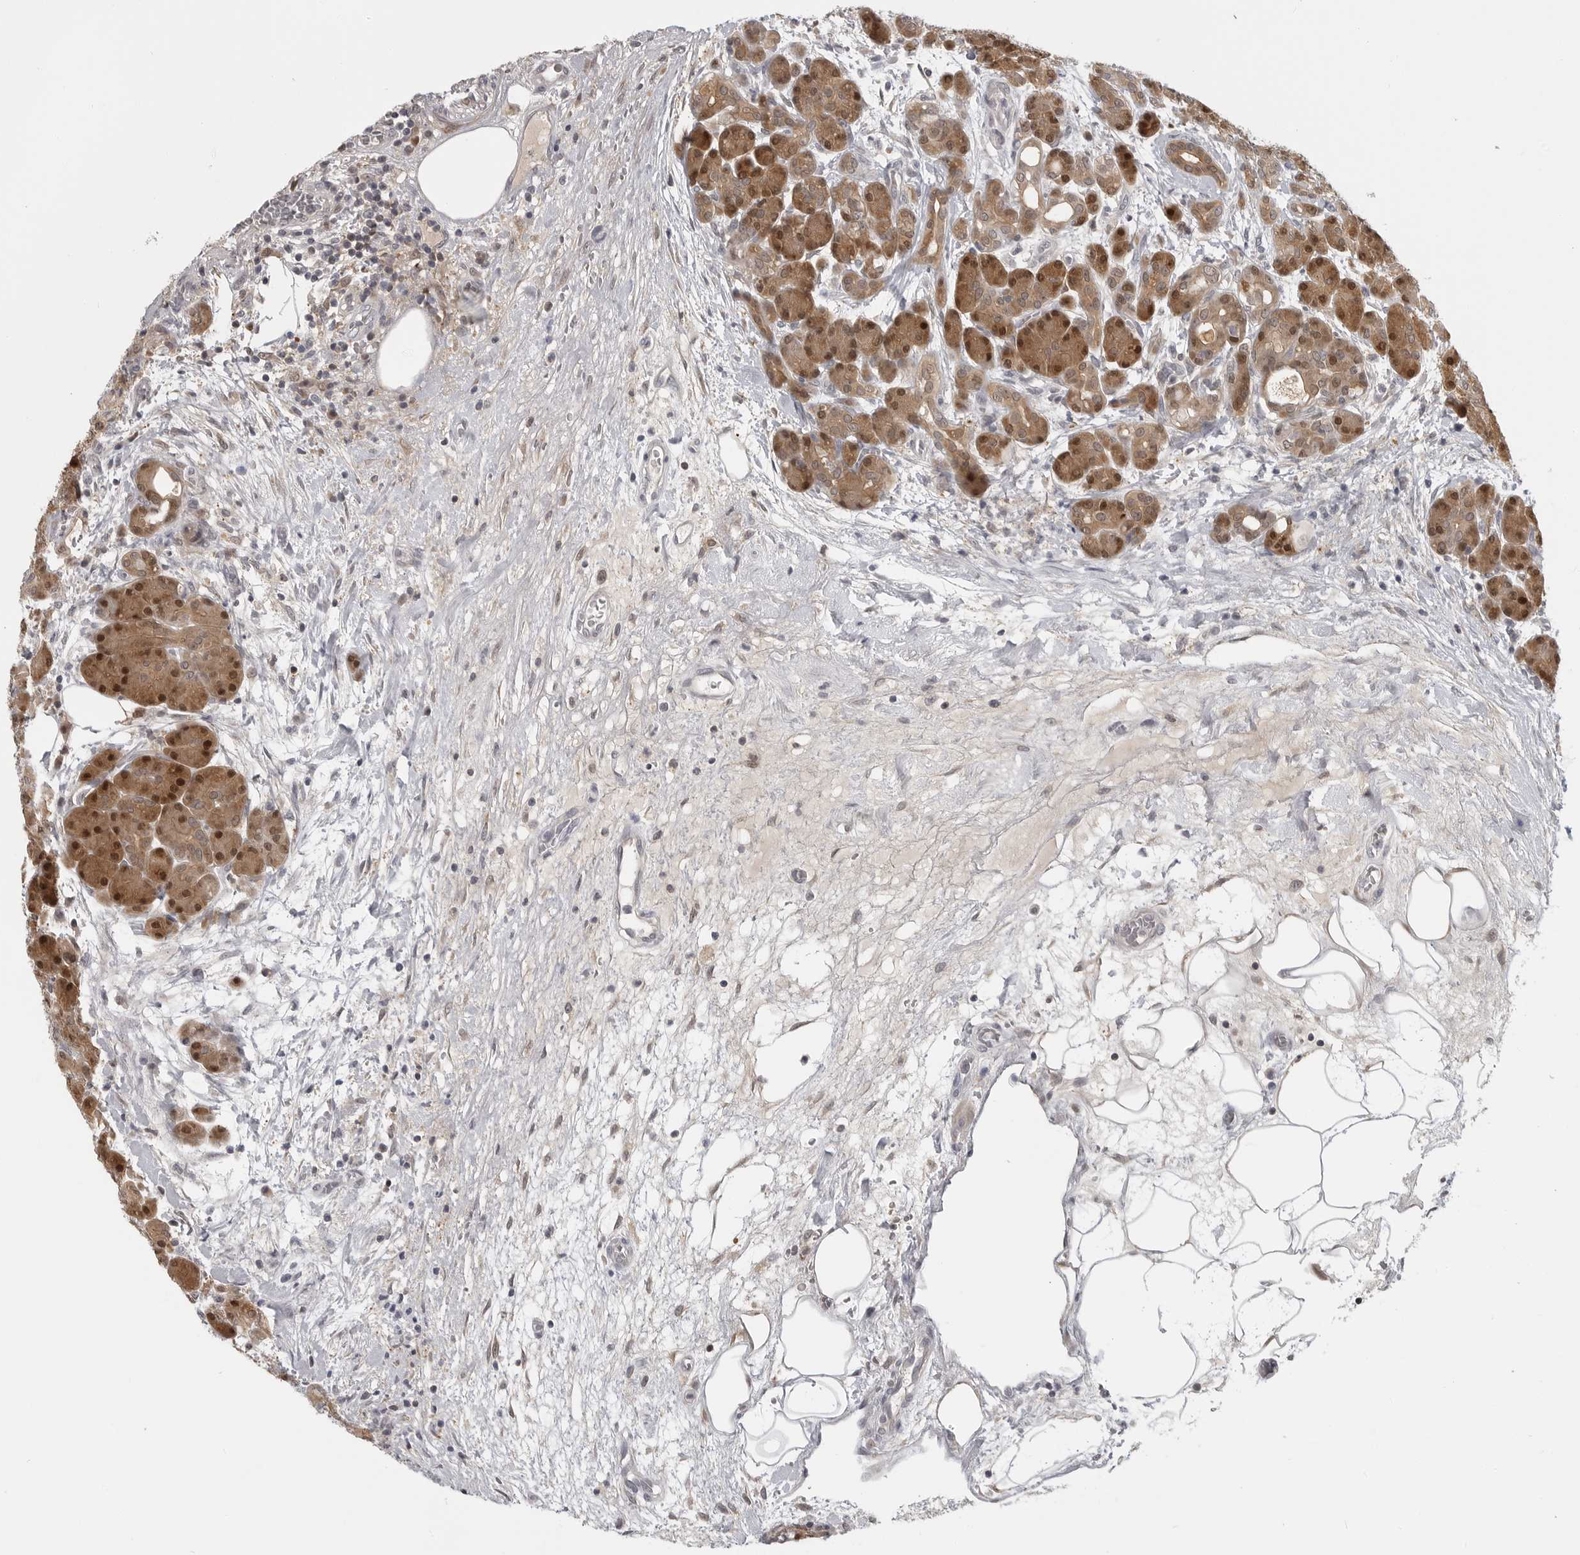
{"staining": {"intensity": "strong", "quantity": ">75%", "location": "cytoplasmic/membranous,nuclear"}, "tissue": "pancreas", "cell_type": "Exocrine glandular cells", "image_type": "normal", "snomed": [{"axis": "morphology", "description": "Normal tissue, NOS"}, {"axis": "topography", "description": "Pancreas"}], "caption": "Protein staining of normal pancreas reveals strong cytoplasmic/membranous,nuclear staining in approximately >75% of exocrine glandular cells. (Brightfield microscopy of DAB IHC at high magnification).", "gene": "CTIF", "patient": {"sex": "male", "age": 63}}